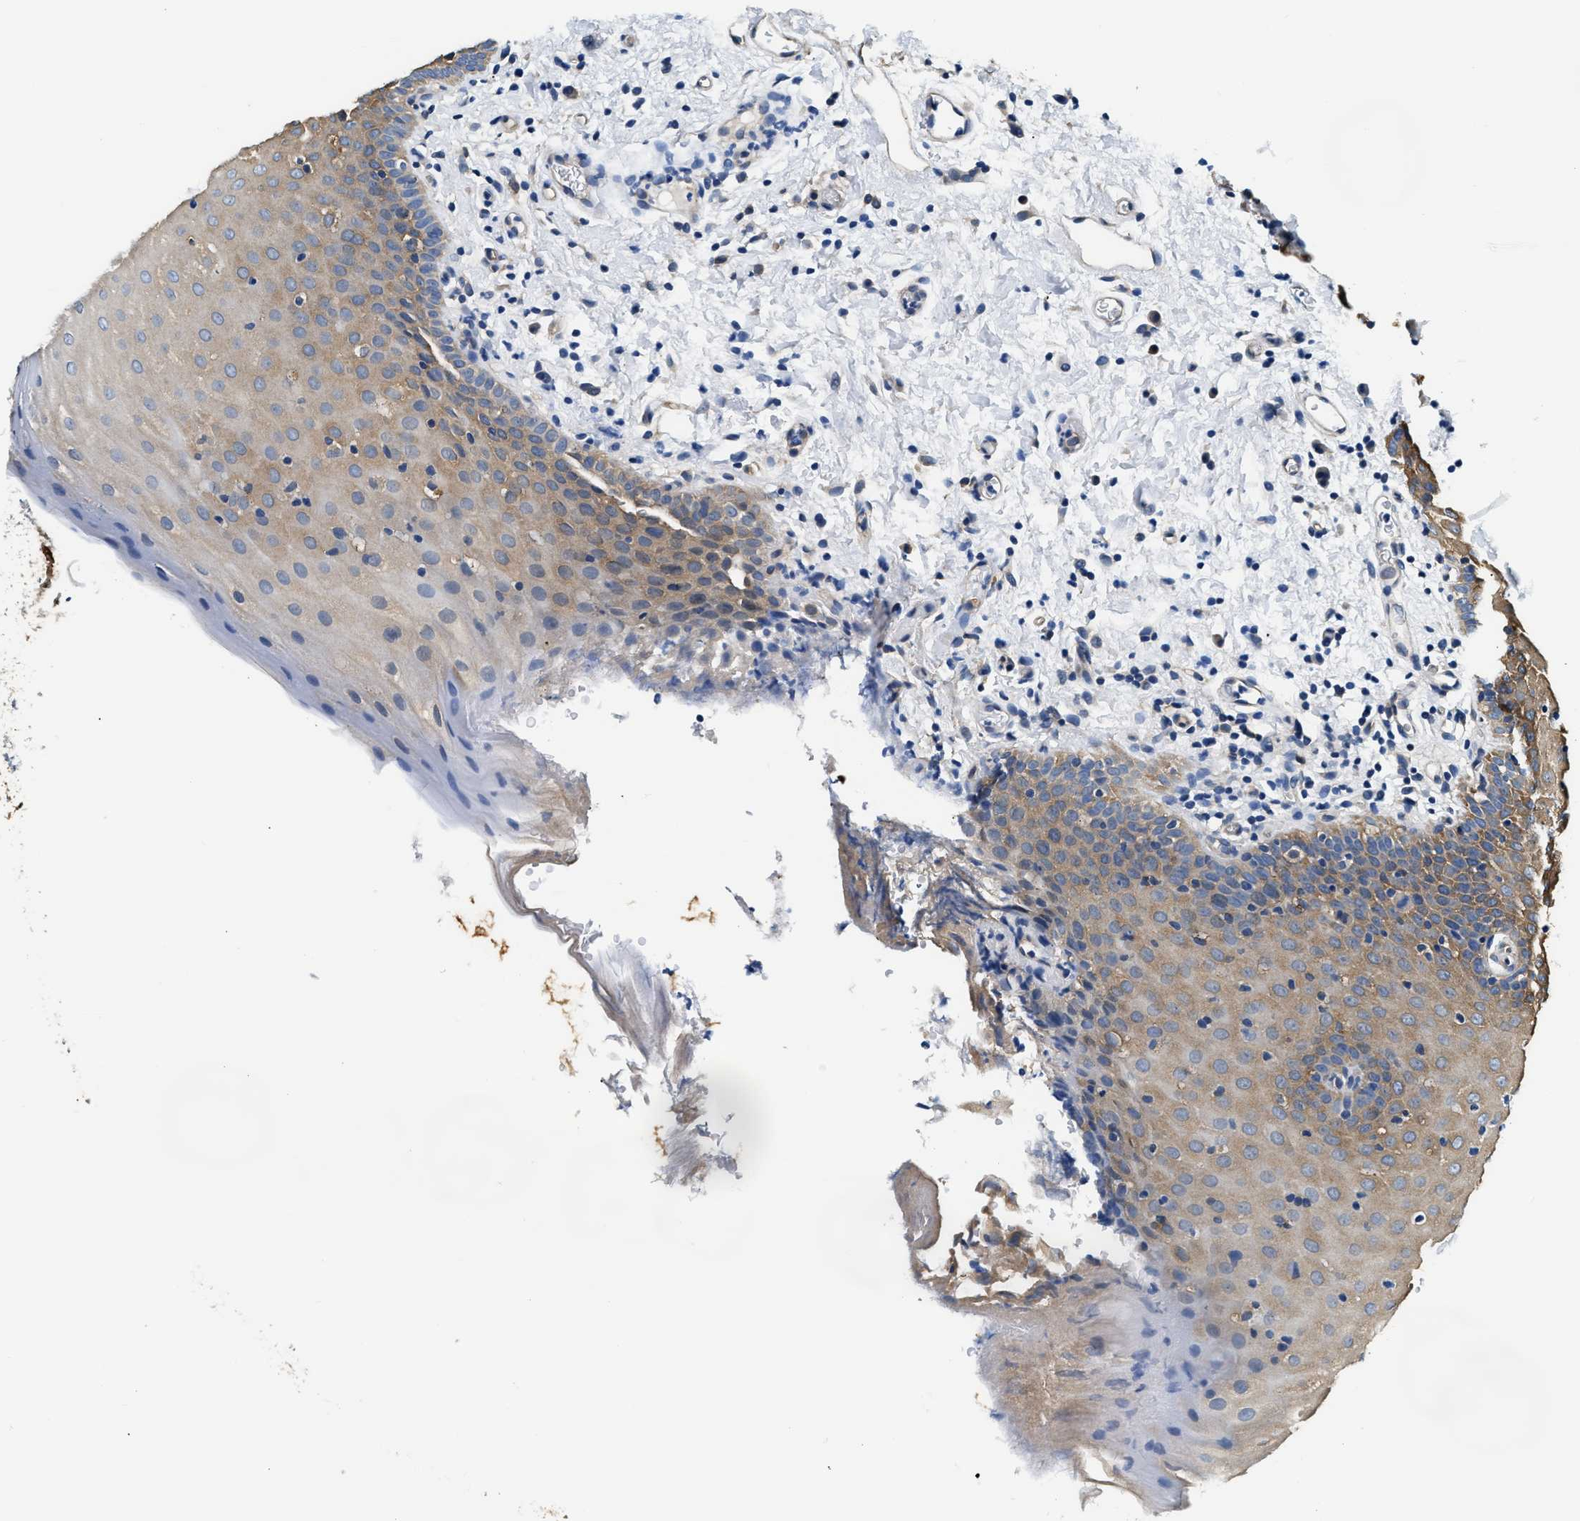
{"staining": {"intensity": "moderate", "quantity": "<25%", "location": "cytoplasmic/membranous"}, "tissue": "oral mucosa", "cell_type": "Squamous epithelial cells", "image_type": "normal", "snomed": [{"axis": "morphology", "description": "Normal tissue, NOS"}, {"axis": "topography", "description": "Oral tissue"}], "caption": "High-magnification brightfield microscopy of benign oral mucosa stained with DAB (3,3'-diaminobenzidine) (brown) and counterstained with hematoxylin (blue). squamous epithelial cells exhibit moderate cytoplasmic/membranous staining is present in approximately<25% of cells.", "gene": "PPP2R1B", "patient": {"sex": "male", "age": 66}}